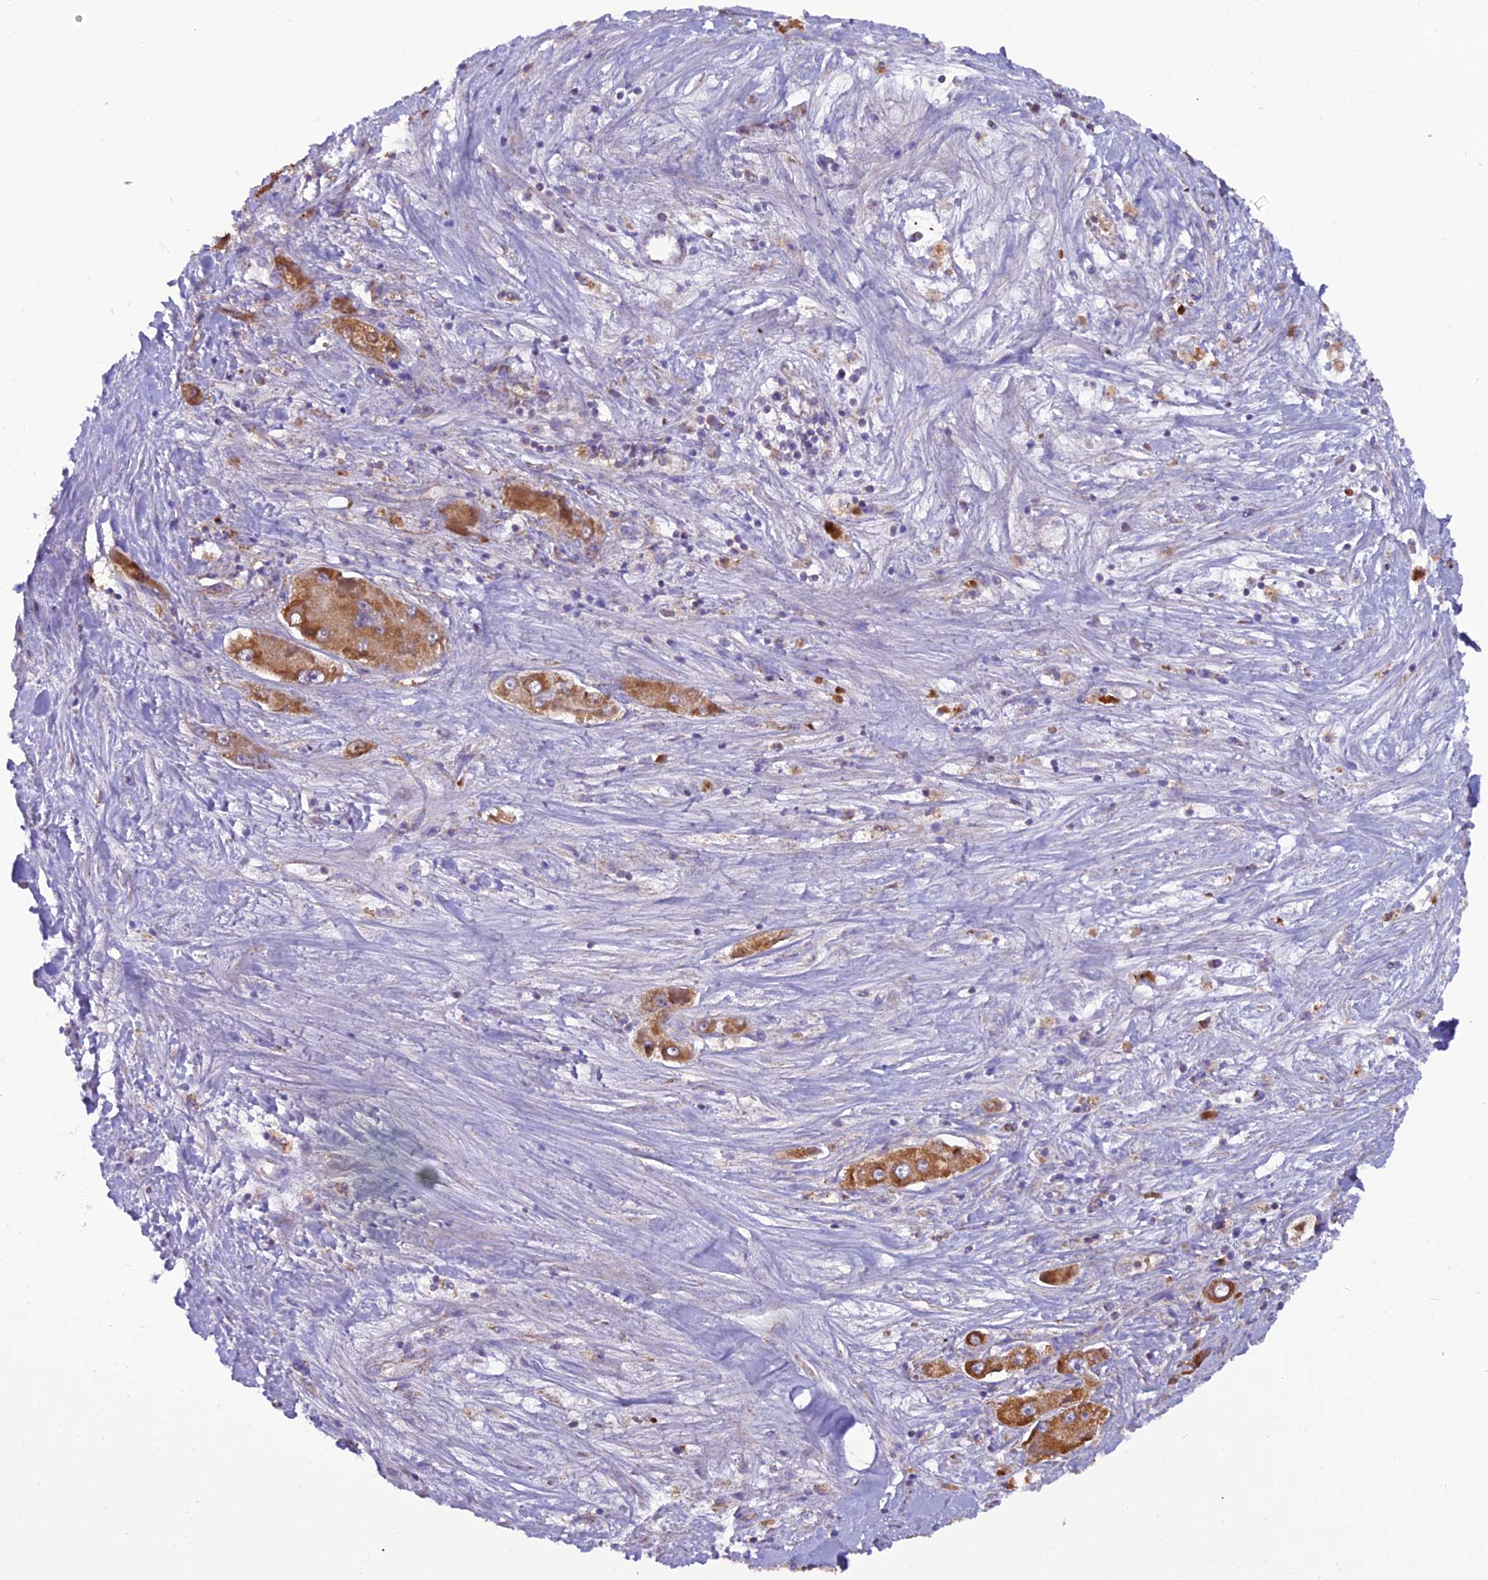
{"staining": {"intensity": "moderate", "quantity": ">75%", "location": "cytoplasmic/membranous"}, "tissue": "liver cancer", "cell_type": "Tumor cells", "image_type": "cancer", "snomed": [{"axis": "morphology", "description": "Carcinoma, Hepatocellular, NOS"}, {"axis": "topography", "description": "Liver"}], "caption": "Tumor cells exhibit medium levels of moderate cytoplasmic/membranous positivity in approximately >75% of cells in human liver hepatocellular carcinoma.", "gene": "GPD1", "patient": {"sex": "female", "age": 73}}